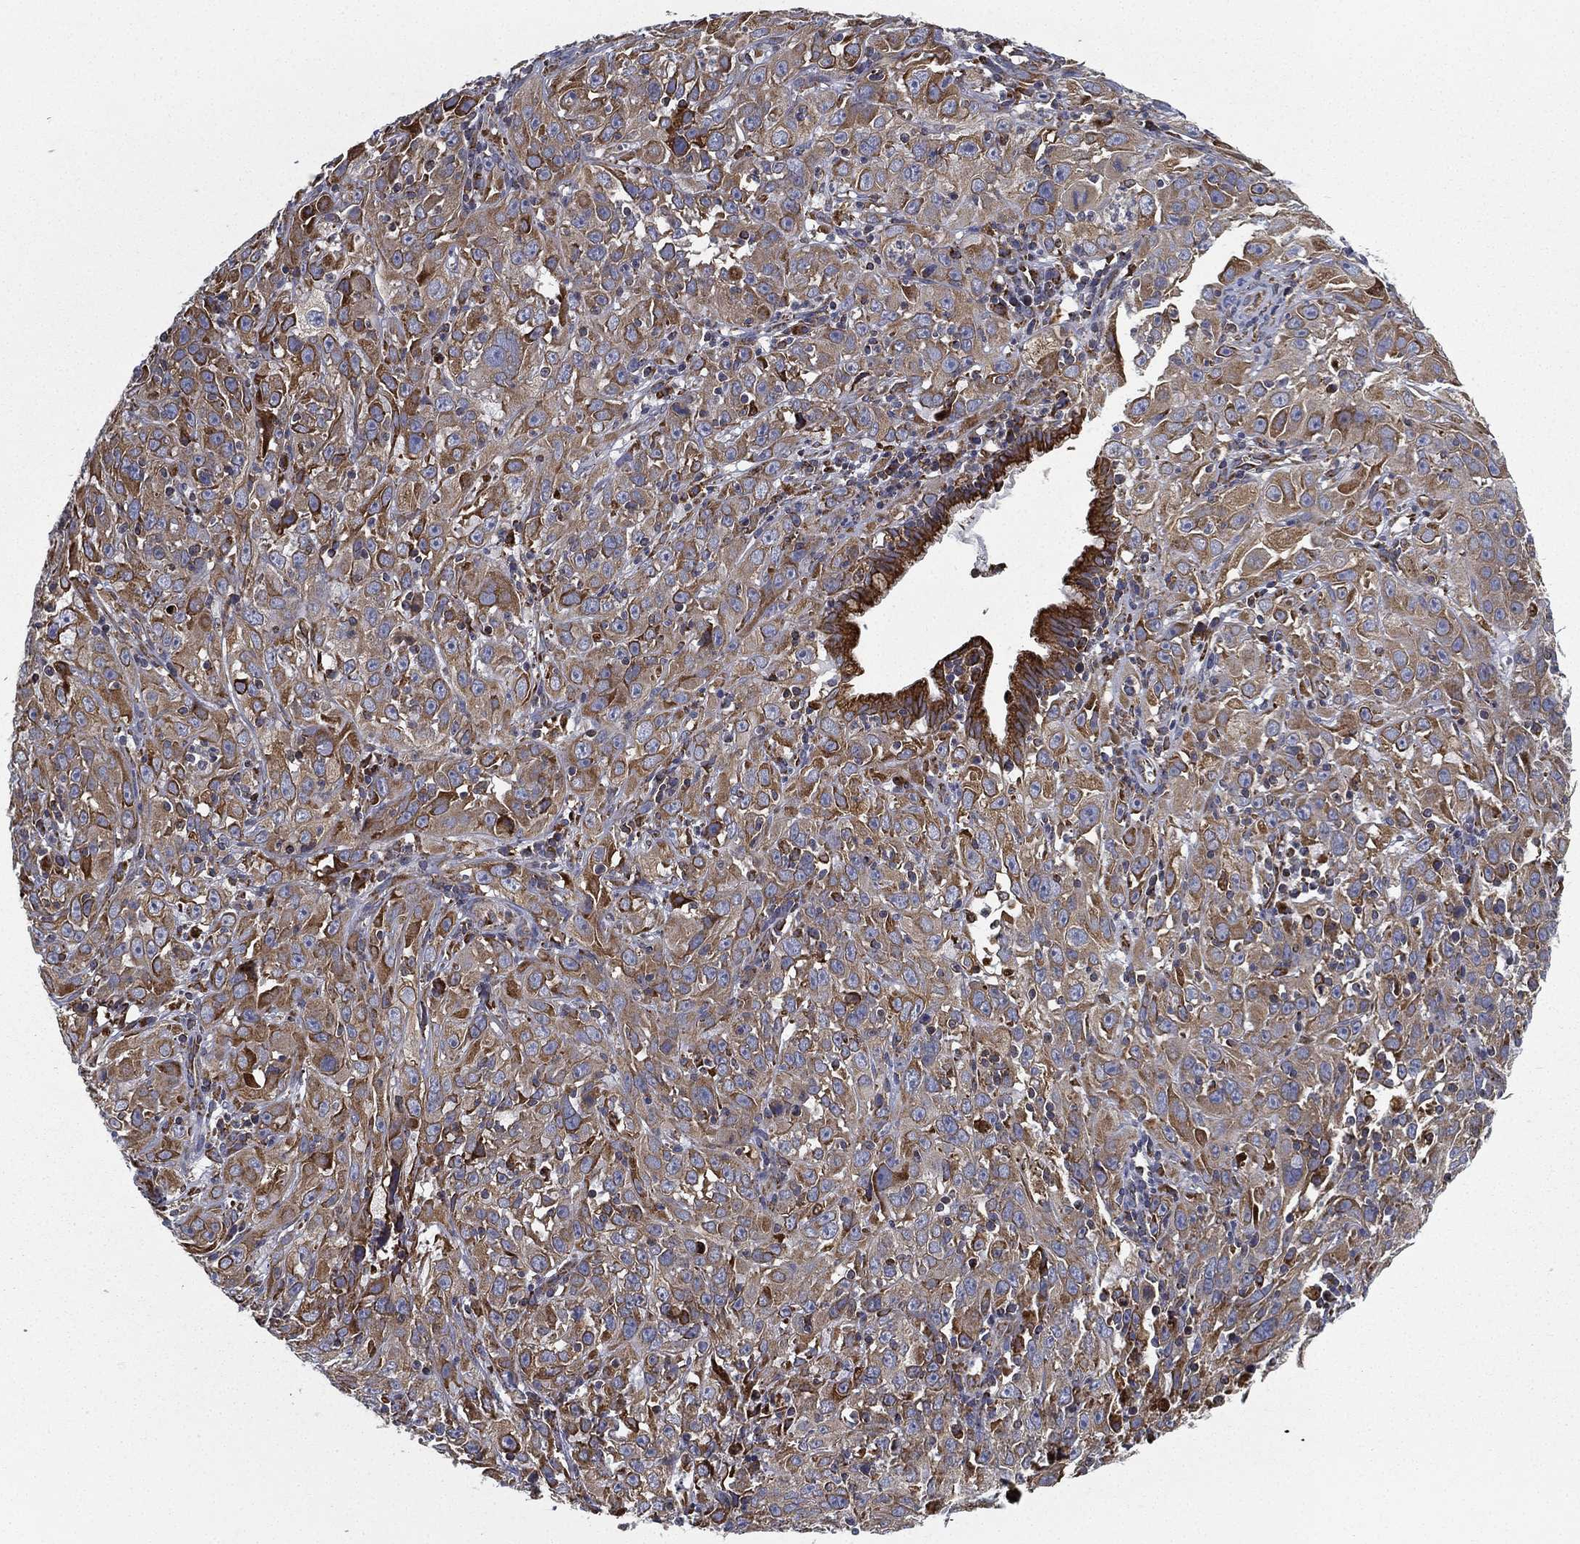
{"staining": {"intensity": "moderate", "quantity": ">75%", "location": "cytoplasmic/membranous"}, "tissue": "cervical cancer", "cell_type": "Tumor cells", "image_type": "cancer", "snomed": [{"axis": "morphology", "description": "Squamous cell carcinoma, NOS"}, {"axis": "topography", "description": "Cervix"}], "caption": "The image exhibits staining of cervical squamous cell carcinoma, revealing moderate cytoplasmic/membranous protein expression (brown color) within tumor cells.", "gene": "MT-CYB", "patient": {"sex": "female", "age": 32}}